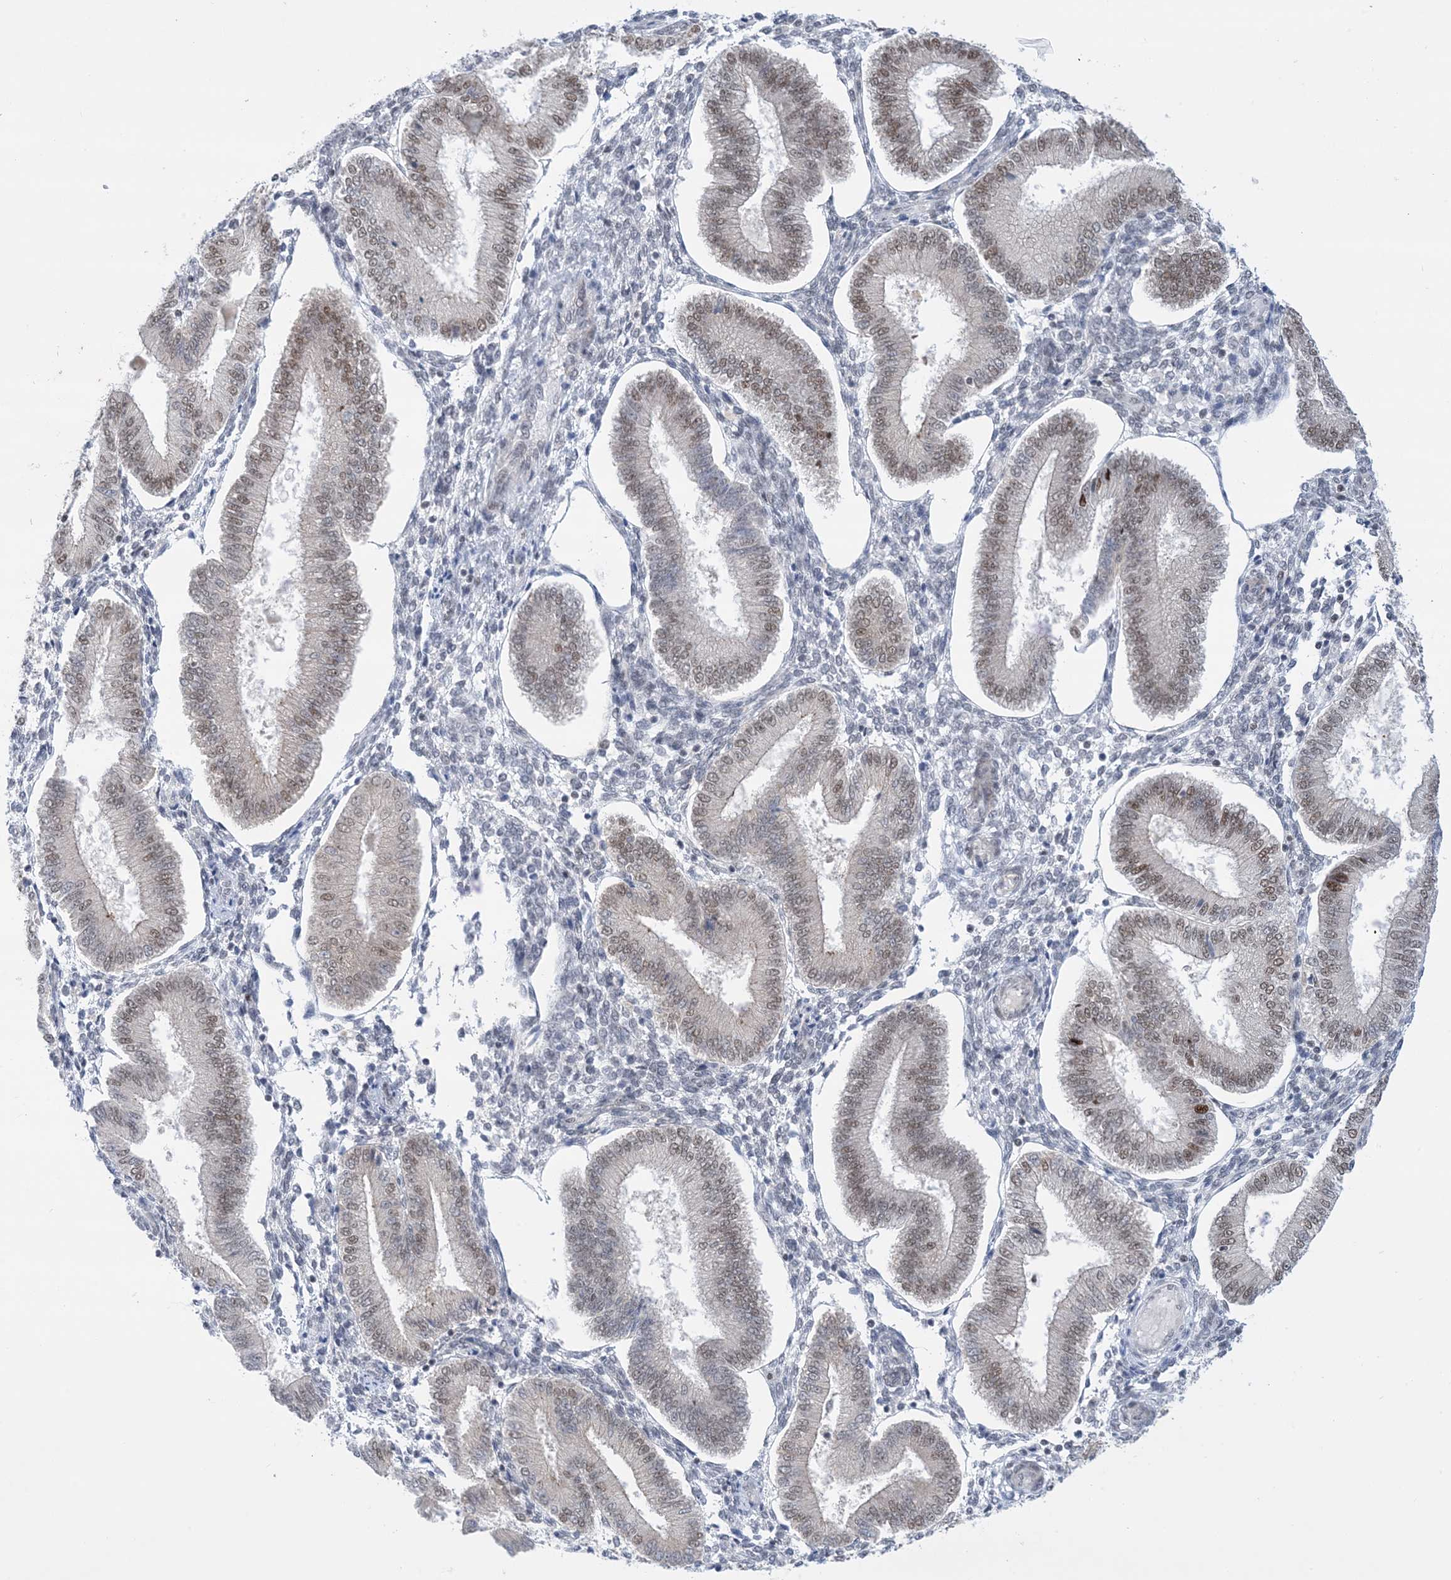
{"staining": {"intensity": "negative", "quantity": "none", "location": "none"}, "tissue": "endometrium", "cell_type": "Cells in endometrial stroma", "image_type": "normal", "snomed": [{"axis": "morphology", "description": "Normal tissue, NOS"}, {"axis": "topography", "description": "Endometrium"}], "caption": "IHC image of normal human endometrium stained for a protein (brown), which demonstrates no positivity in cells in endometrial stroma.", "gene": "TFPT", "patient": {"sex": "female", "age": 39}}